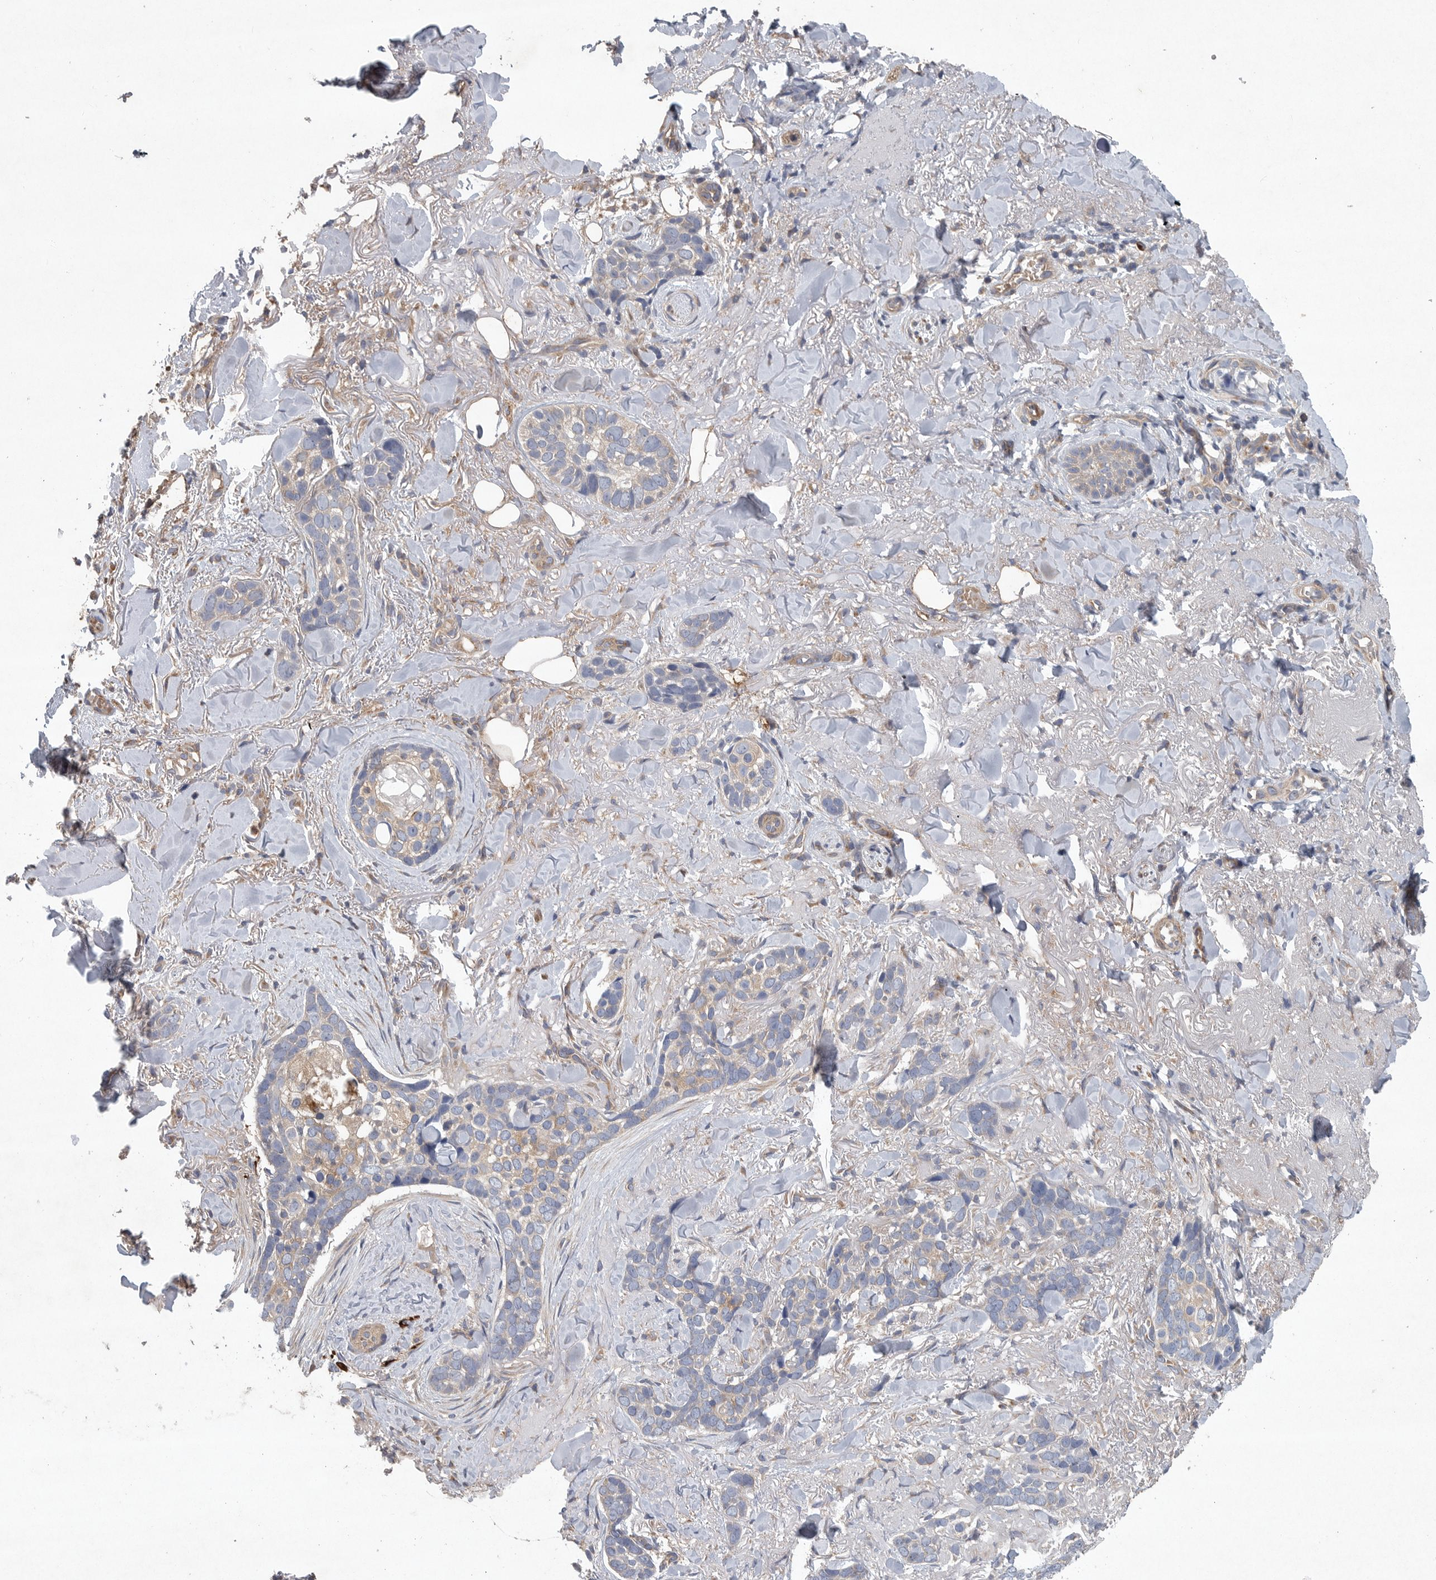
{"staining": {"intensity": "weak", "quantity": "<25%", "location": "cytoplasmic/membranous"}, "tissue": "skin cancer", "cell_type": "Tumor cells", "image_type": "cancer", "snomed": [{"axis": "morphology", "description": "Basal cell carcinoma"}, {"axis": "topography", "description": "Skin"}], "caption": "Skin cancer (basal cell carcinoma) was stained to show a protein in brown. There is no significant expression in tumor cells.", "gene": "OXR1", "patient": {"sex": "female", "age": 82}}